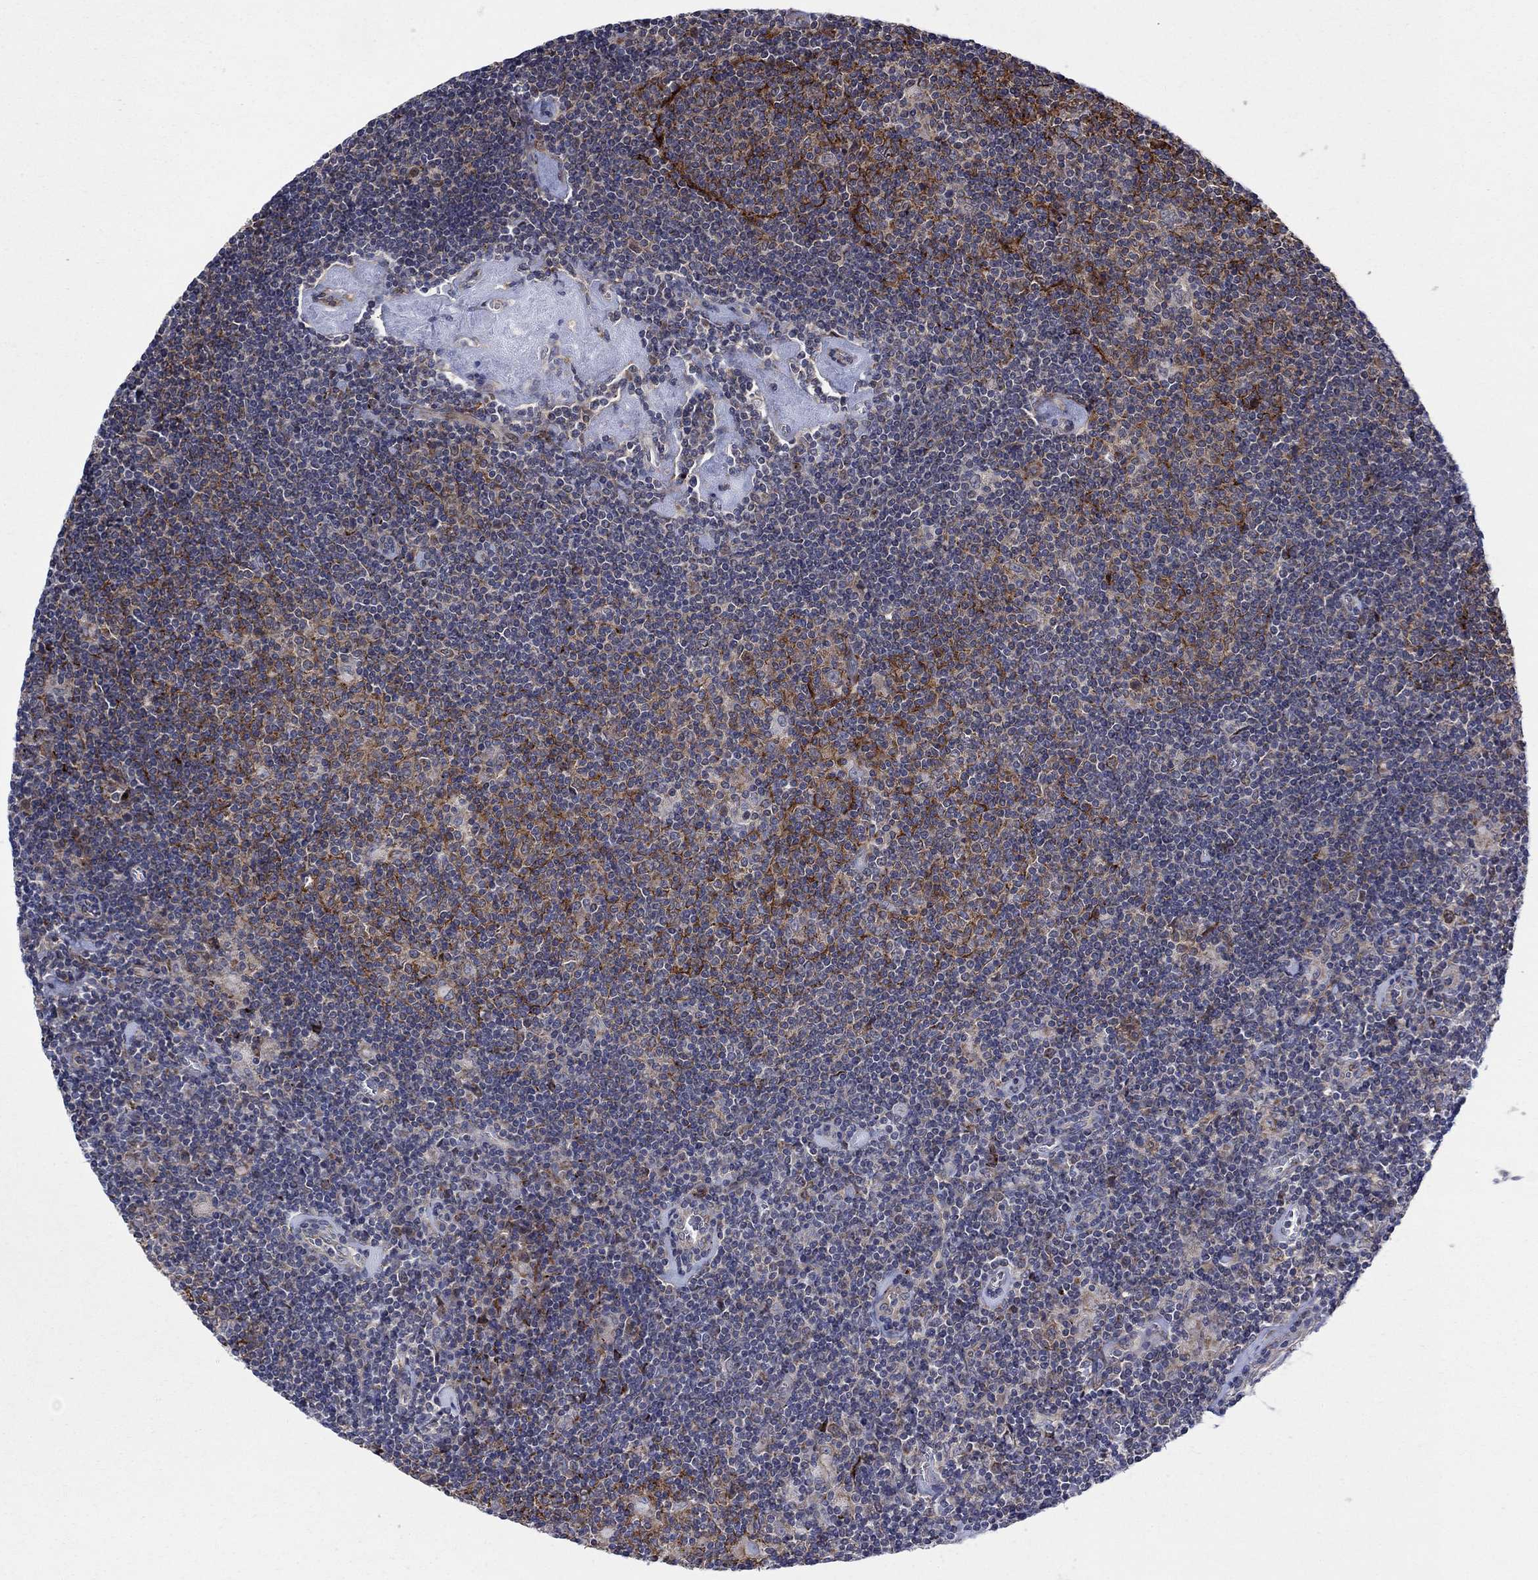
{"staining": {"intensity": "negative", "quantity": "none", "location": "none"}, "tissue": "lymphoma", "cell_type": "Tumor cells", "image_type": "cancer", "snomed": [{"axis": "morphology", "description": "Hodgkin's disease, NOS"}, {"axis": "topography", "description": "Lymph node"}], "caption": "Tumor cells show no significant expression in Hodgkin's disease. (DAB immunohistochemistry (IHC), high magnification).", "gene": "SLC35F2", "patient": {"sex": "male", "age": 40}}